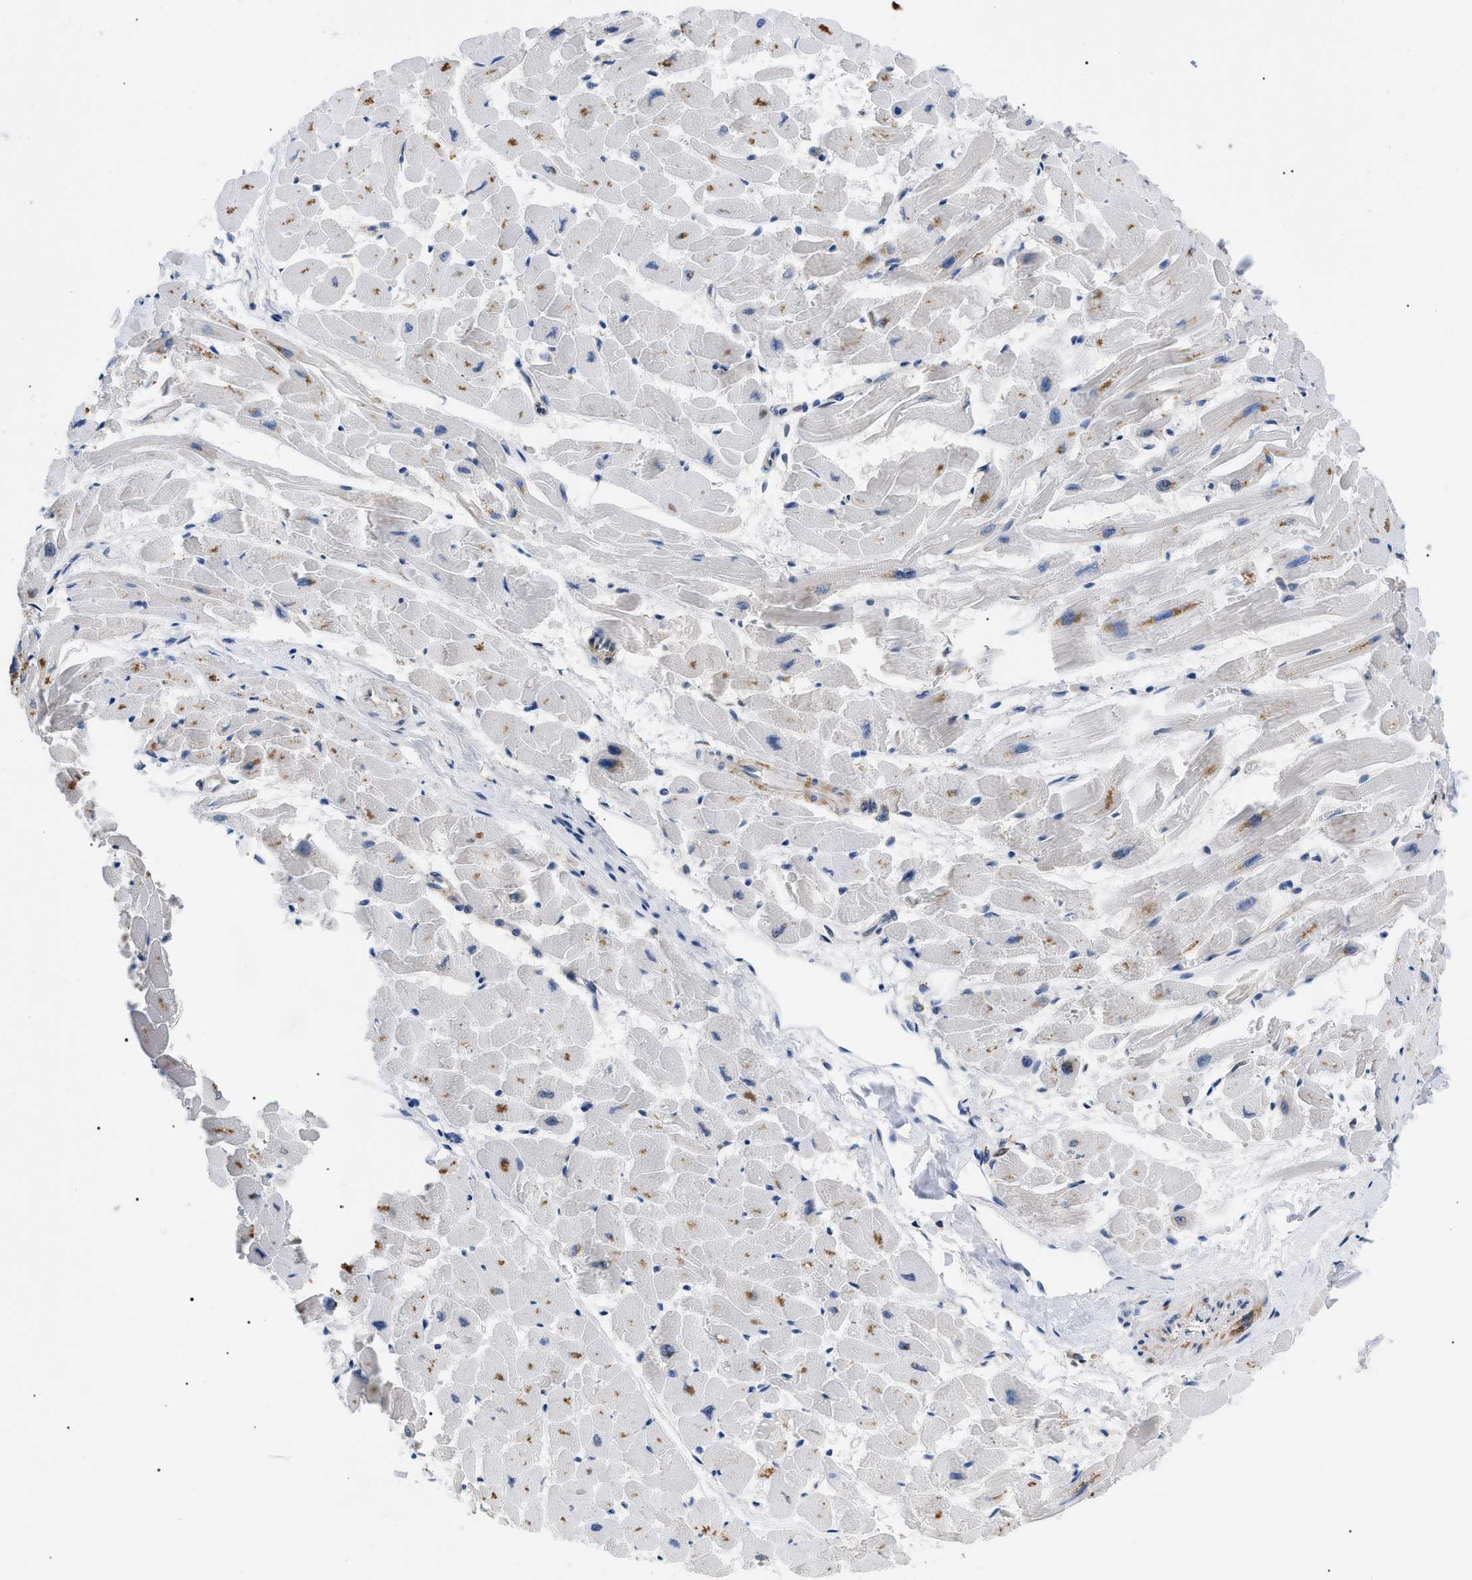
{"staining": {"intensity": "moderate", "quantity": "25%-75%", "location": "cytoplasmic/membranous"}, "tissue": "heart muscle", "cell_type": "Cardiomyocytes", "image_type": "normal", "snomed": [{"axis": "morphology", "description": "Normal tissue, NOS"}, {"axis": "topography", "description": "Heart"}], "caption": "About 25%-75% of cardiomyocytes in benign heart muscle reveal moderate cytoplasmic/membranous protein positivity as visualized by brown immunohistochemical staining.", "gene": "DERL1", "patient": {"sex": "female", "age": 19}}